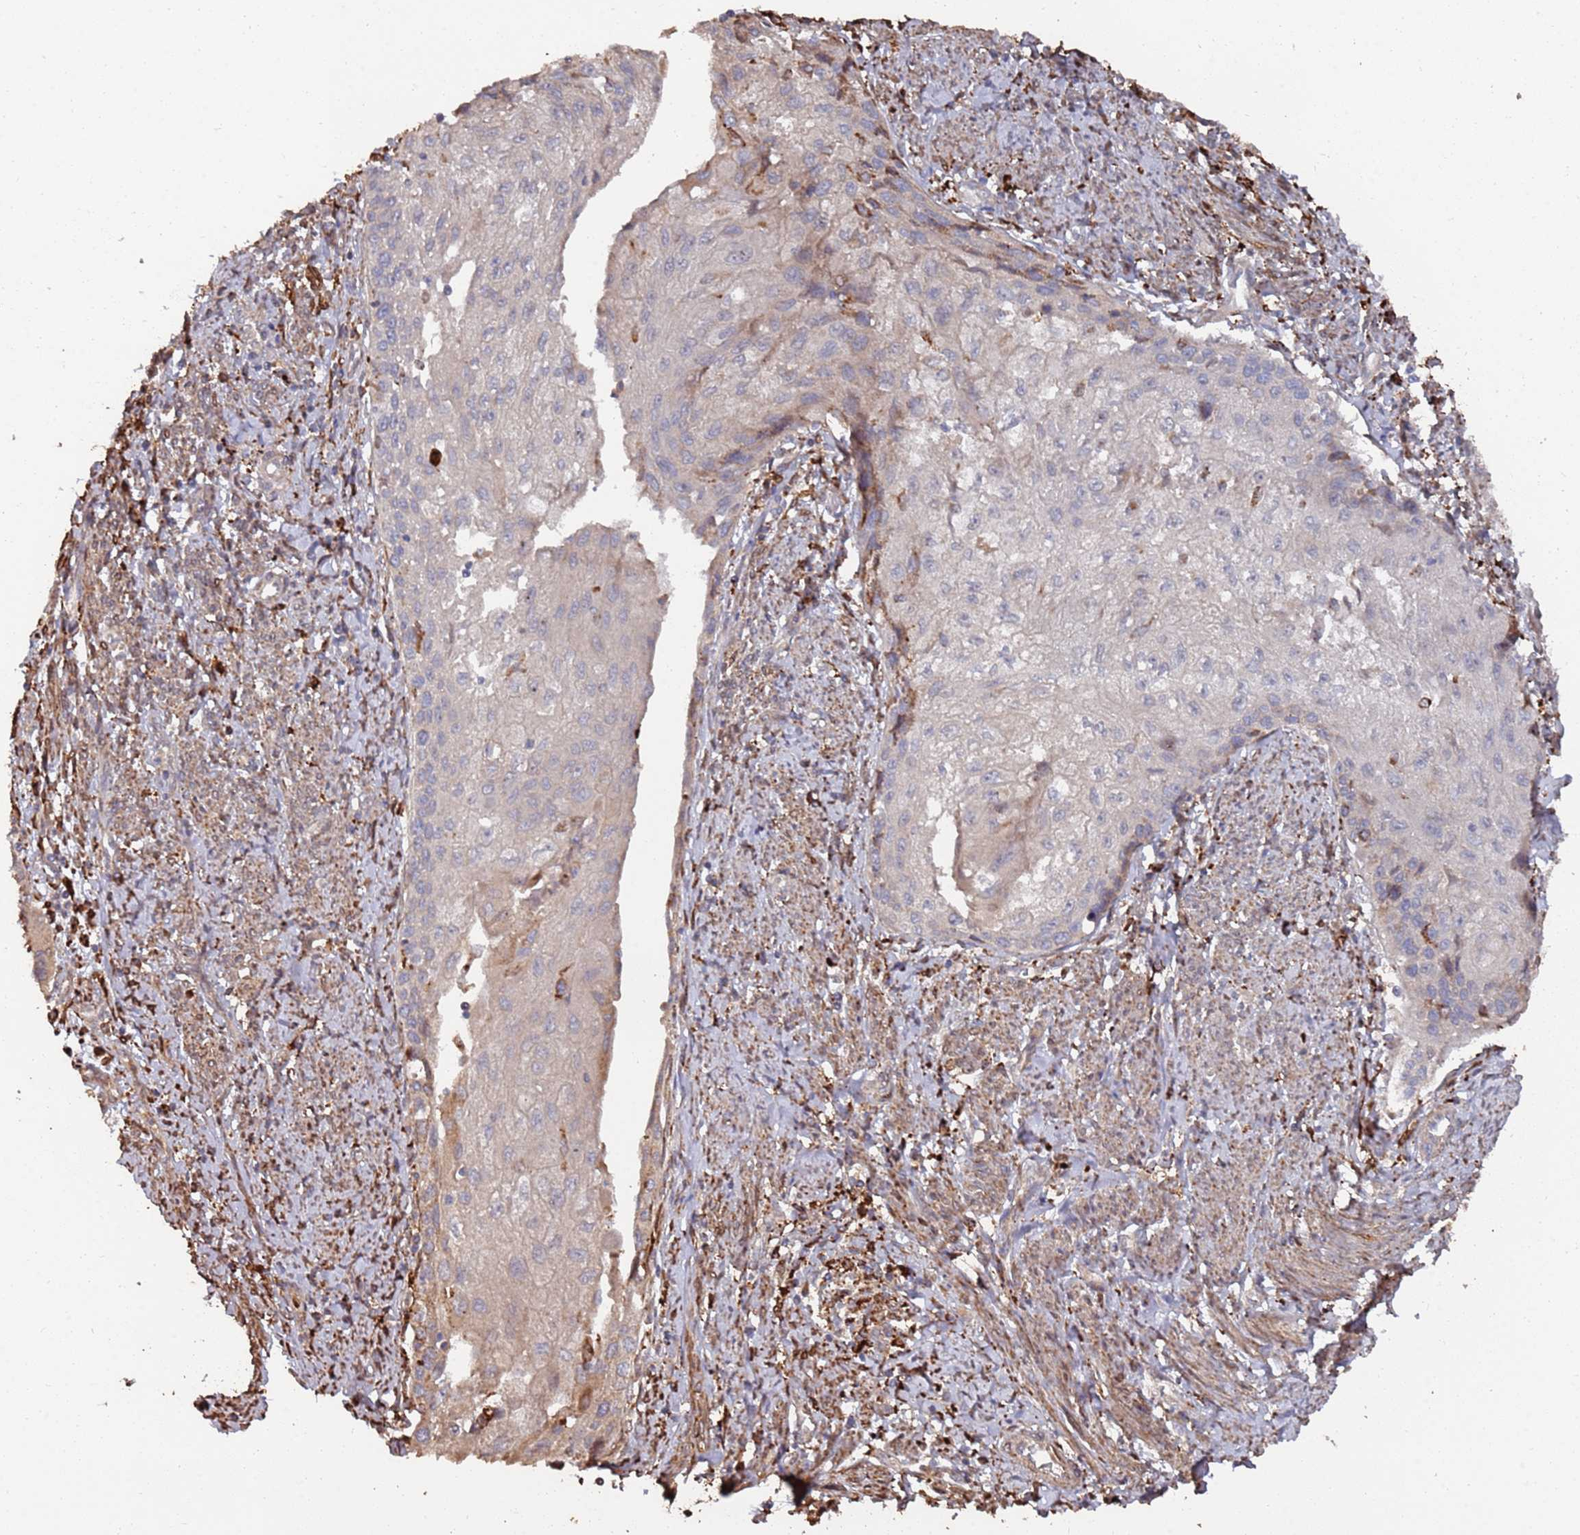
{"staining": {"intensity": "weak", "quantity": "<25%", "location": "cytoplasmic/membranous"}, "tissue": "cervical cancer", "cell_type": "Tumor cells", "image_type": "cancer", "snomed": [{"axis": "morphology", "description": "Squamous cell carcinoma, NOS"}, {"axis": "topography", "description": "Cervix"}], "caption": "DAB immunohistochemical staining of human cervical cancer (squamous cell carcinoma) displays no significant staining in tumor cells.", "gene": "LACC1", "patient": {"sex": "female", "age": 67}}